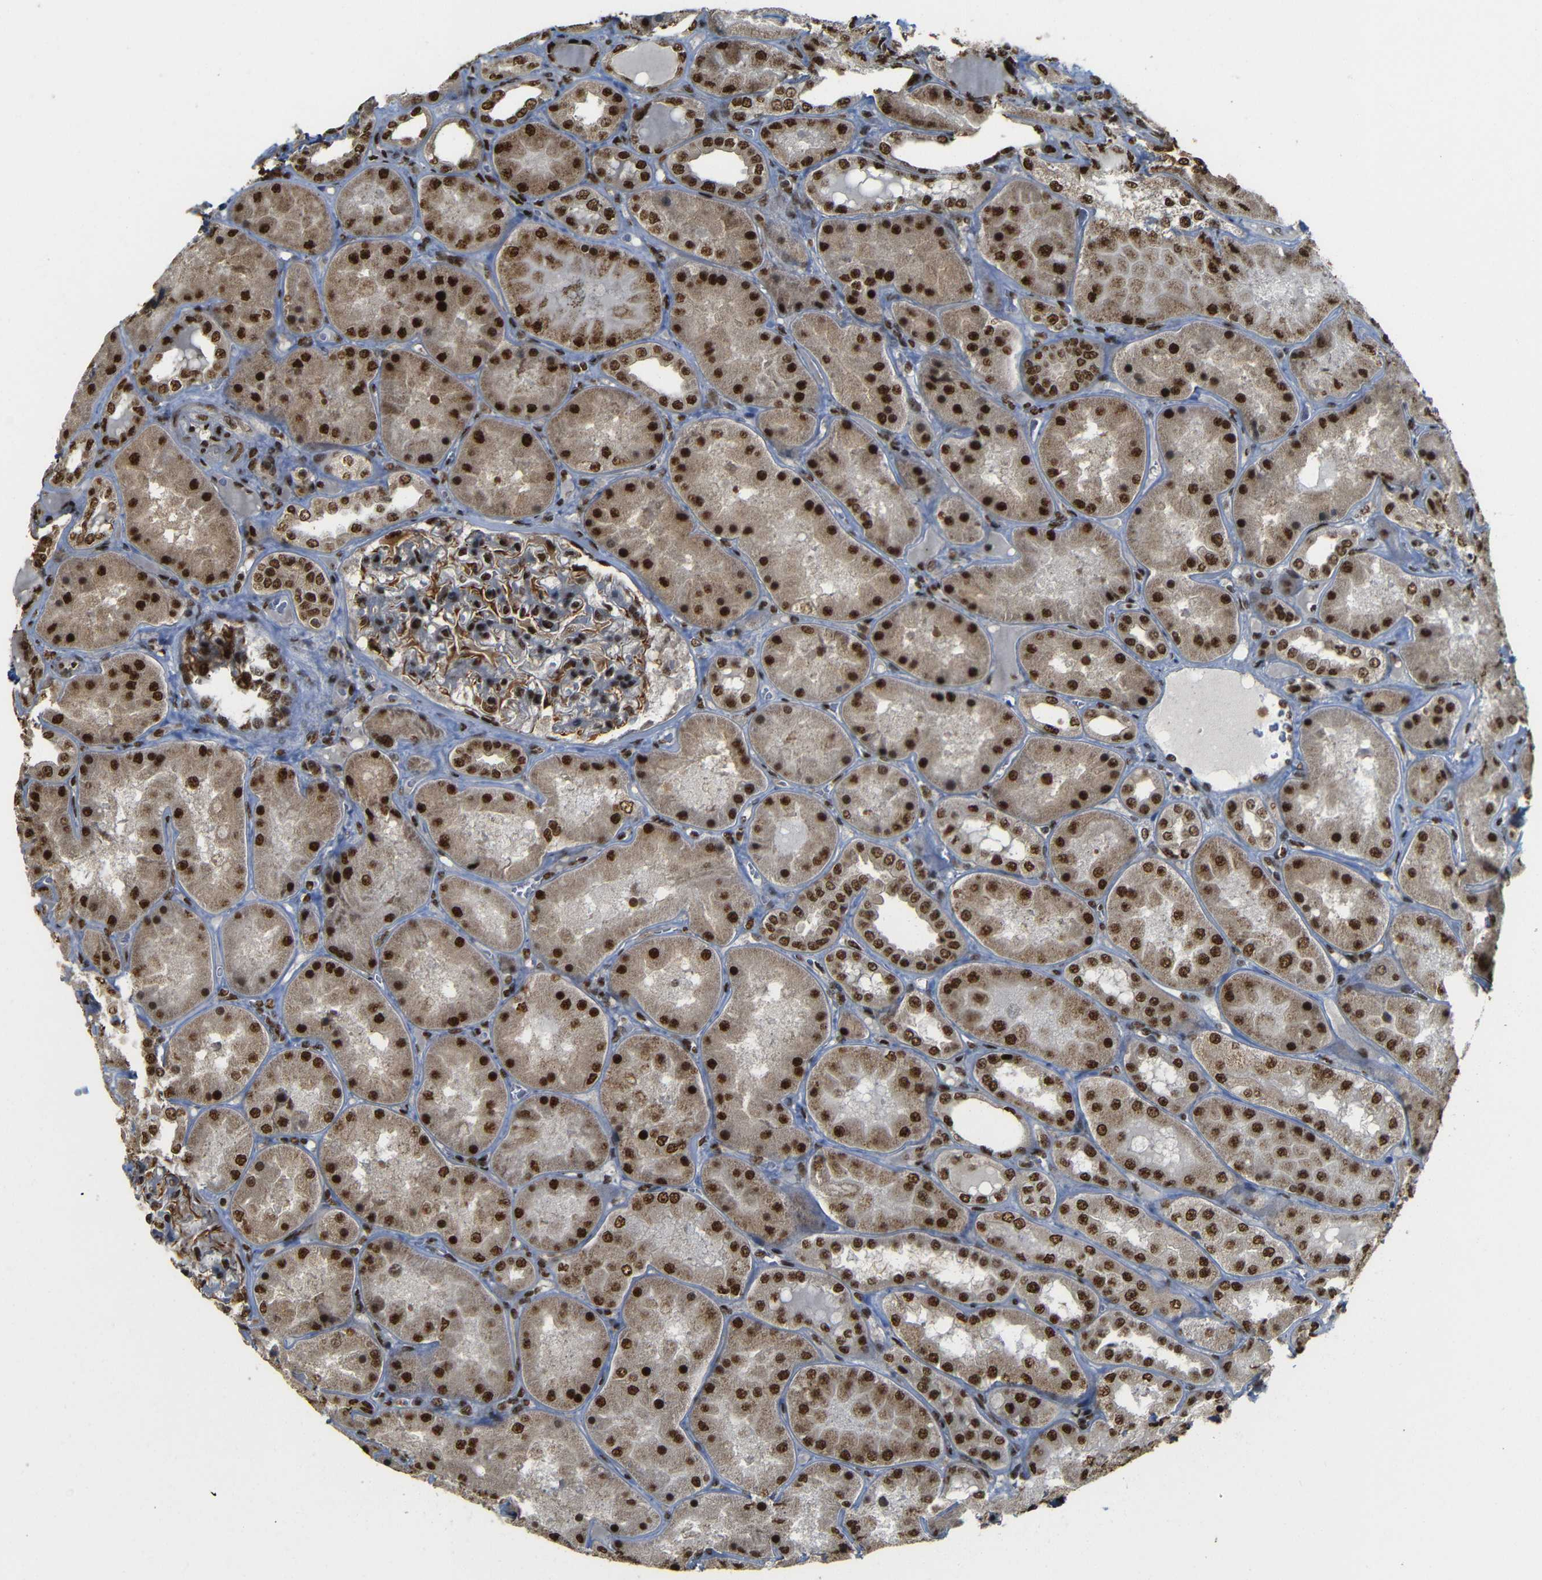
{"staining": {"intensity": "strong", "quantity": "25%-75%", "location": "nuclear"}, "tissue": "kidney", "cell_type": "Cells in glomeruli", "image_type": "normal", "snomed": [{"axis": "morphology", "description": "Normal tissue, NOS"}, {"axis": "topography", "description": "Kidney"}], "caption": "Immunohistochemistry (IHC) (DAB) staining of normal kidney exhibits strong nuclear protein expression in about 25%-75% of cells in glomeruli.", "gene": "TCF7L2", "patient": {"sex": "female", "age": 56}}